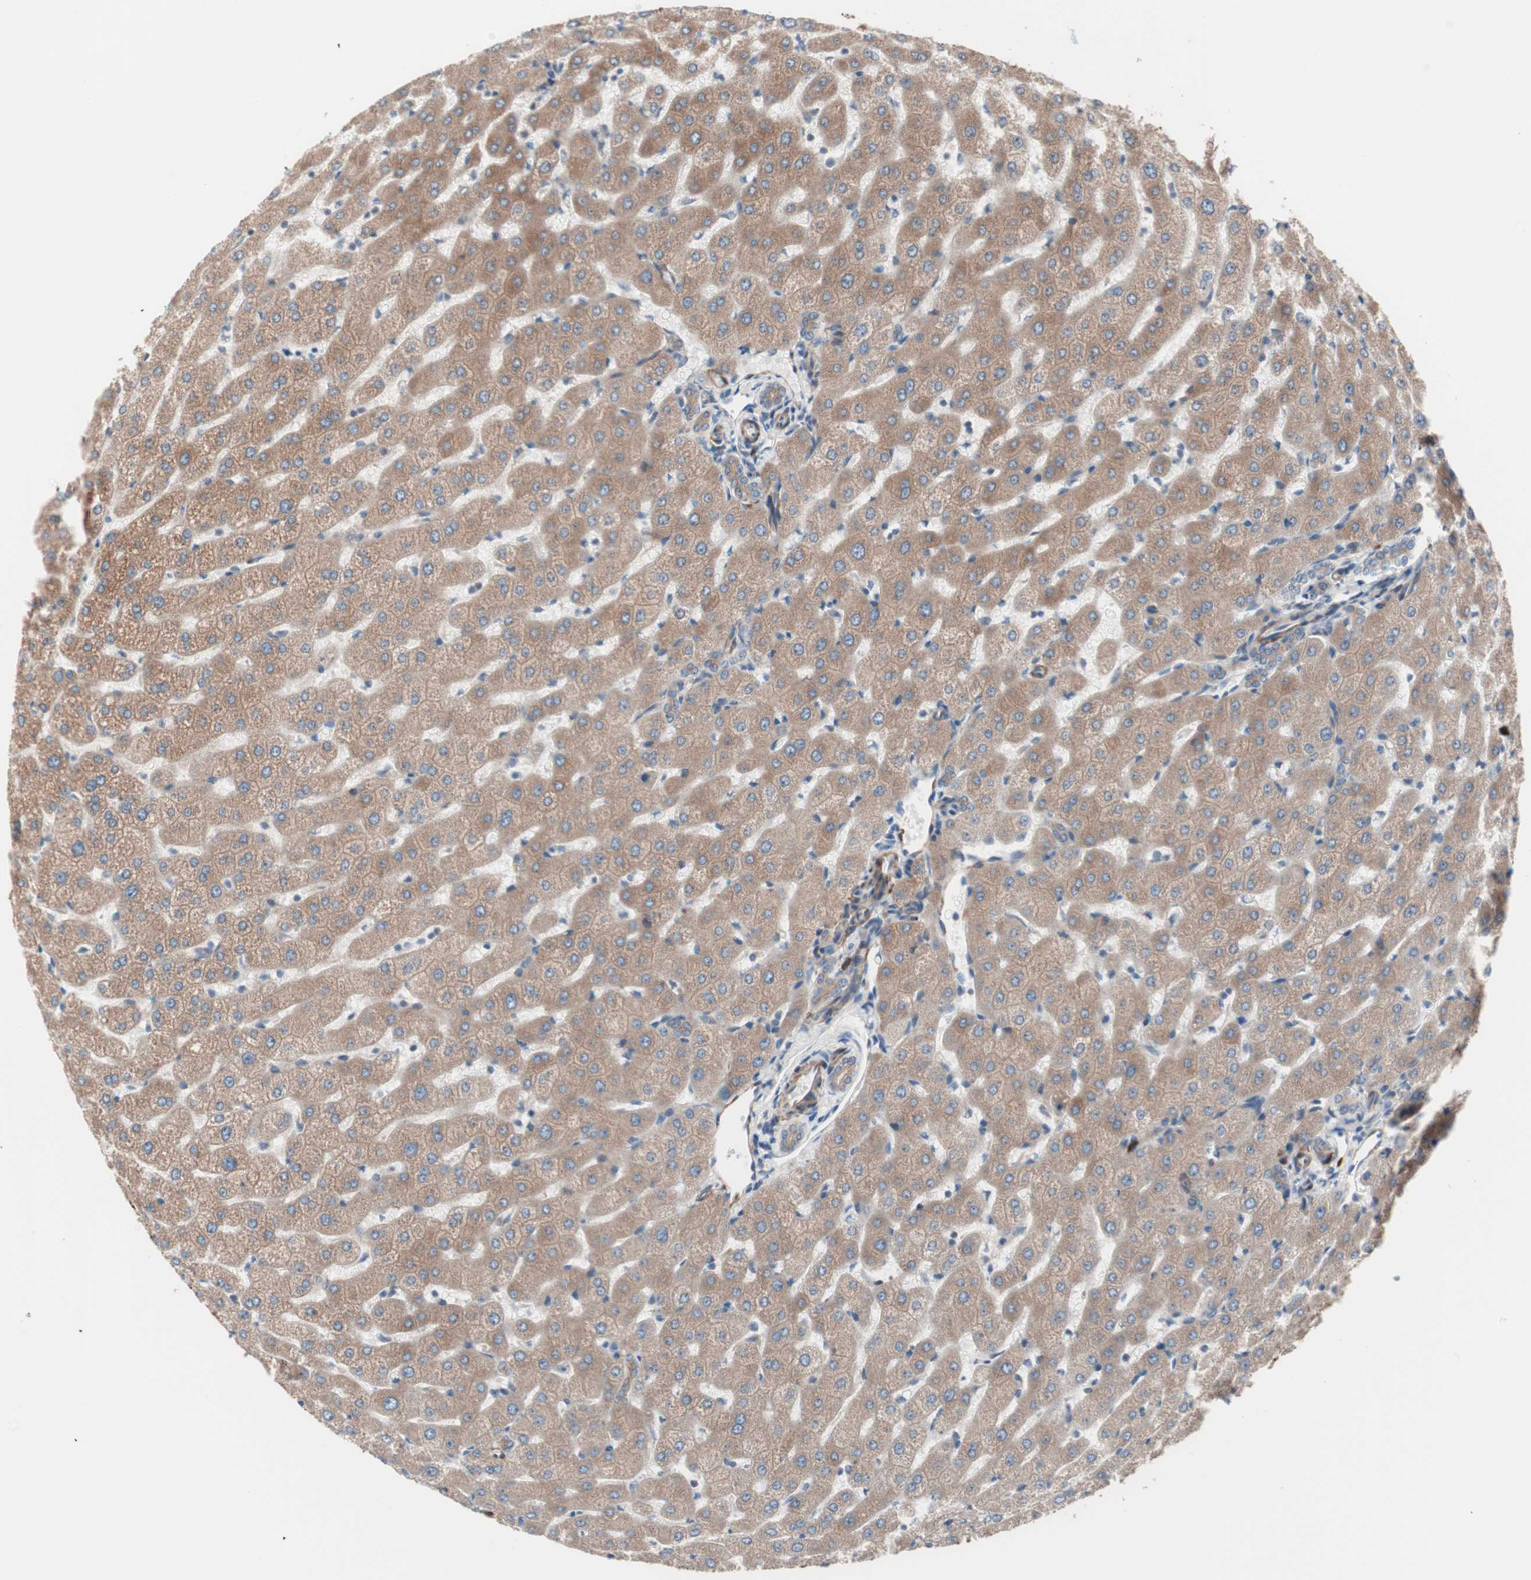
{"staining": {"intensity": "moderate", "quantity": ">75%", "location": "cytoplasmic/membranous"}, "tissue": "liver", "cell_type": "Cholangiocytes", "image_type": "normal", "snomed": [{"axis": "morphology", "description": "Normal tissue, NOS"}, {"axis": "morphology", "description": "Fibrosis, NOS"}, {"axis": "topography", "description": "Liver"}], "caption": "Immunohistochemistry (DAB (3,3'-diaminobenzidine)) staining of benign liver demonstrates moderate cytoplasmic/membranous protein staining in about >75% of cholangiocytes. The staining is performed using DAB (3,3'-diaminobenzidine) brown chromogen to label protein expression. The nuclei are counter-stained blue using hematoxylin.", "gene": "ALG5", "patient": {"sex": "female", "age": 29}}